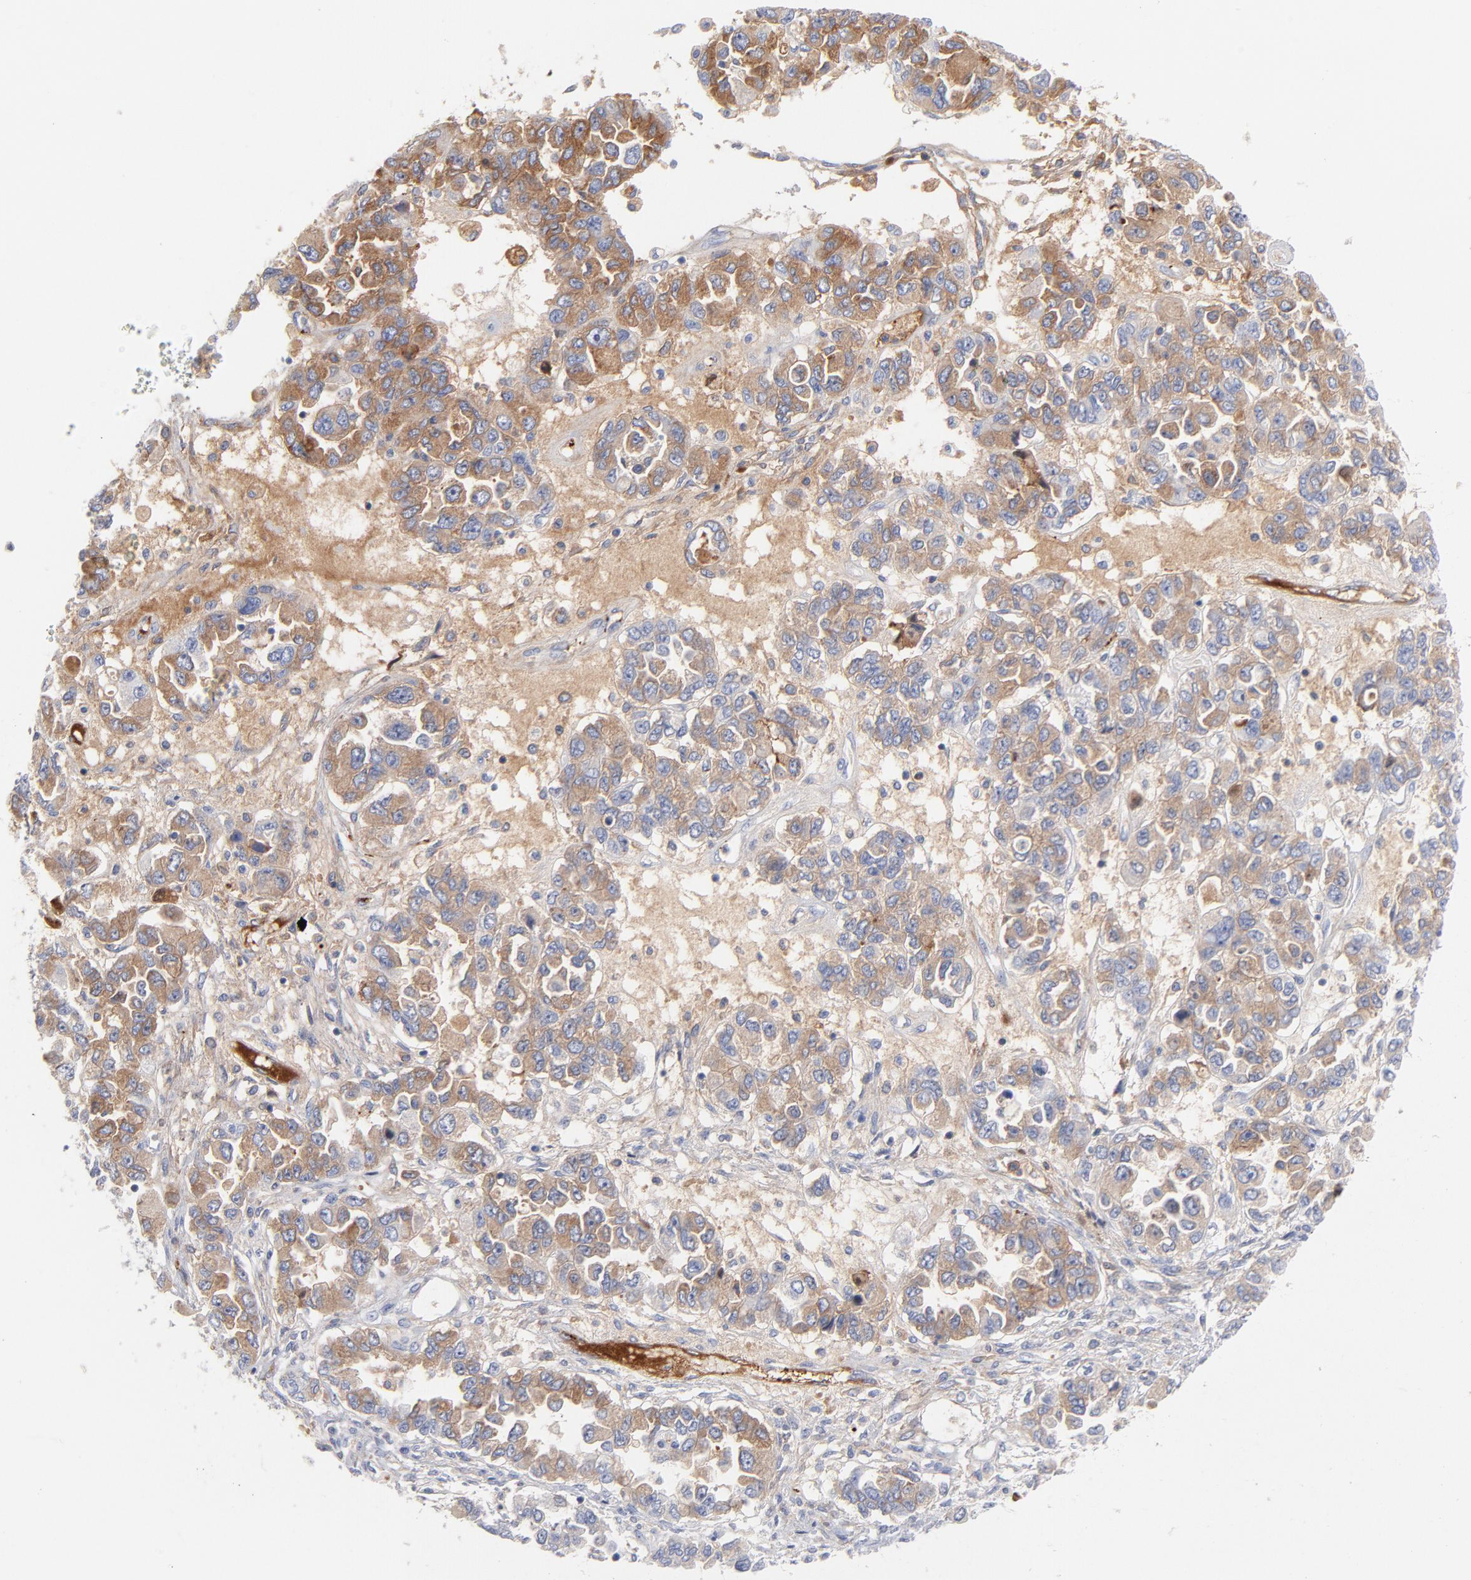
{"staining": {"intensity": "negative", "quantity": "none", "location": "none"}, "tissue": "ovarian cancer", "cell_type": "Tumor cells", "image_type": "cancer", "snomed": [{"axis": "morphology", "description": "Cystadenocarcinoma, serous, NOS"}, {"axis": "topography", "description": "Ovary"}], "caption": "There is no significant expression in tumor cells of serous cystadenocarcinoma (ovarian).", "gene": "PLAT", "patient": {"sex": "female", "age": 84}}